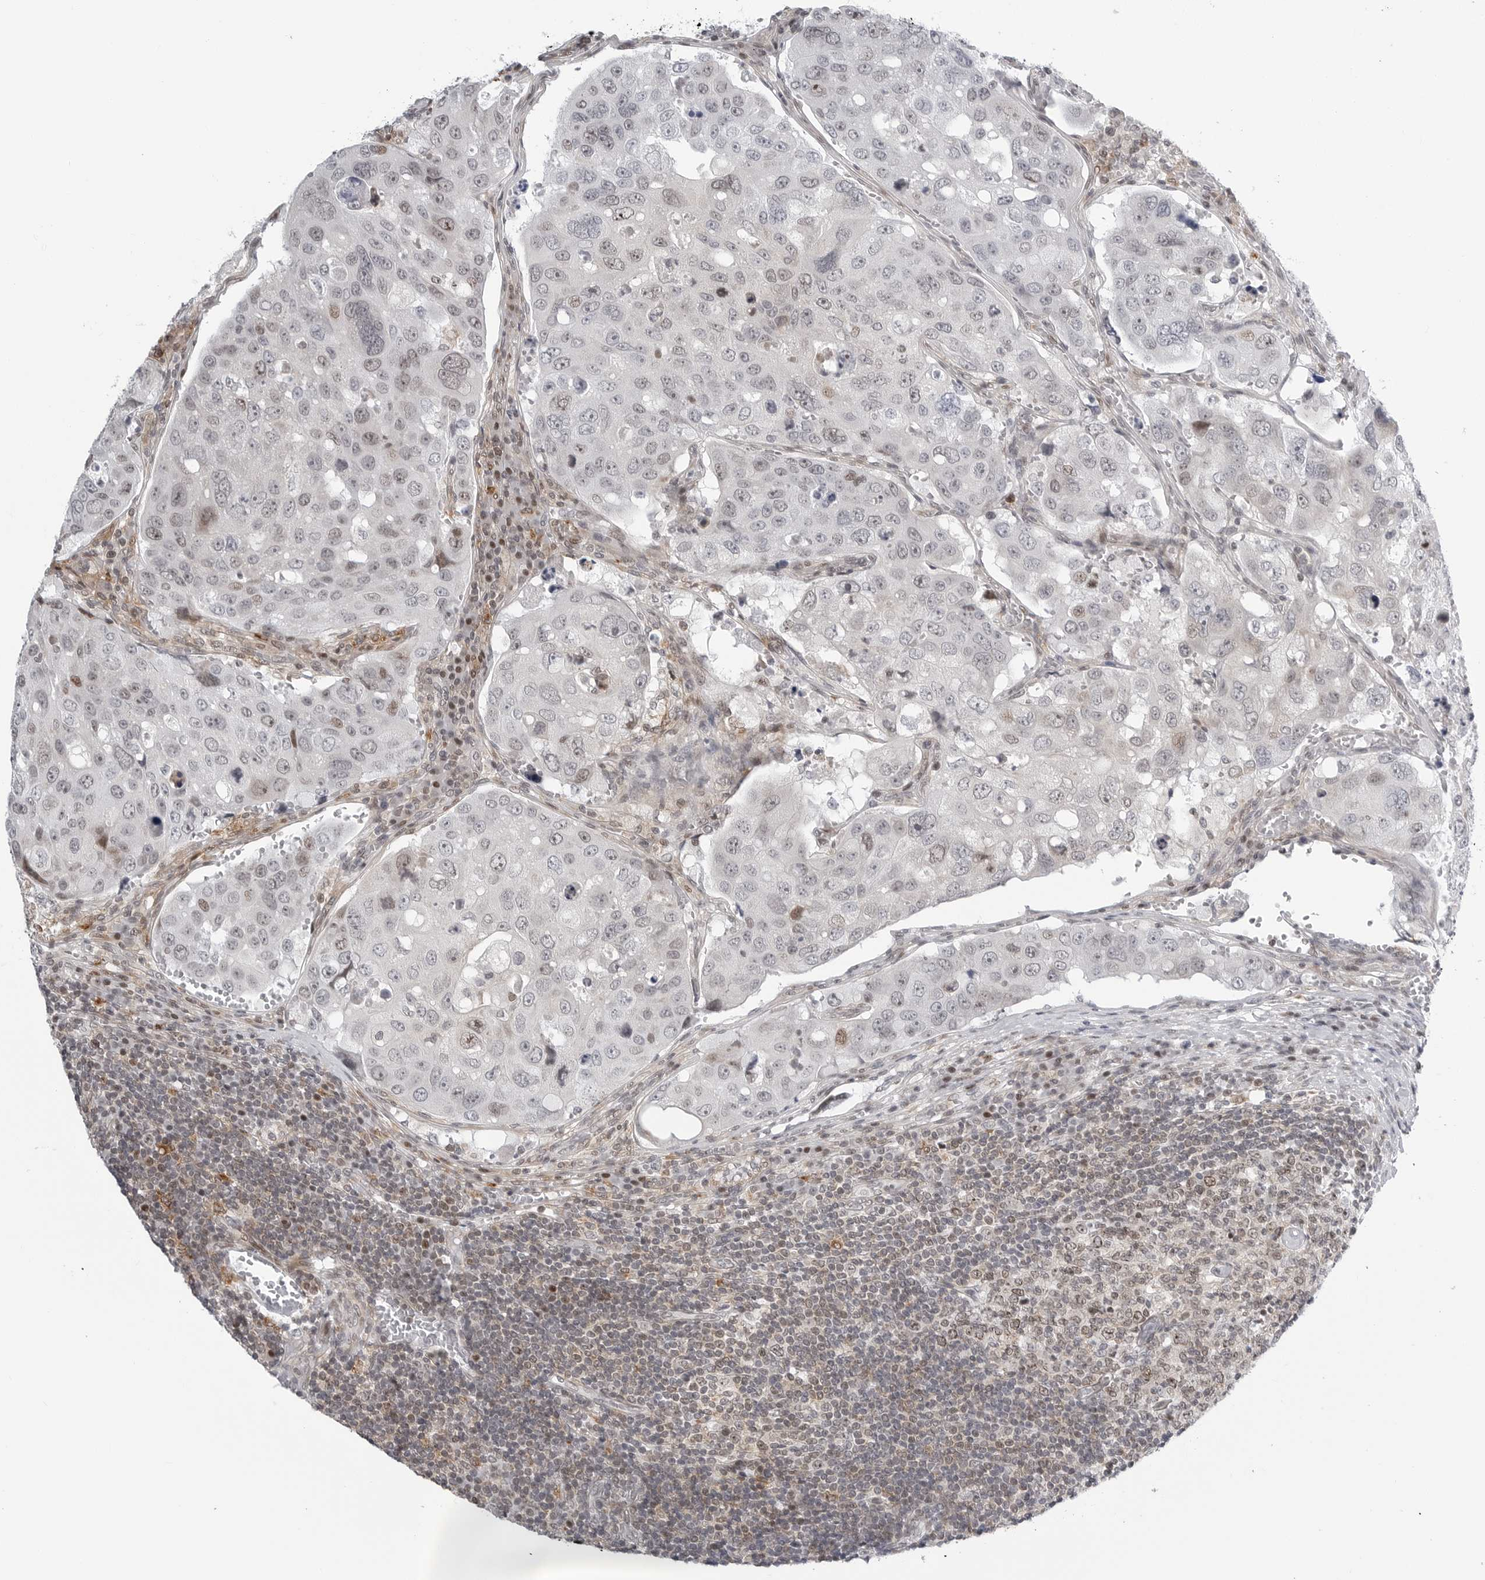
{"staining": {"intensity": "weak", "quantity": "<25%", "location": "nuclear"}, "tissue": "urothelial cancer", "cell_type": "Tumor cells", "image_type": "cancer", "snomed": [{"axis": "morphology", "description": "Urothelial carcinoma, High grade"}, {"axis": "topography", "description": "Lymph node"}, {"axis": "topography", "description": "Urinary bladder"}], "caption": "Immunohistochemistry (IHC) of urothelial cancer exhibits no positivity in tumor cells. (DAB (3,3'-diaminobenzidine) immunohistochemistry (IHC) with hematoxylin counter stain).", "gene": "FAM135B", "patient": {"sex": "male", "age": 51}}